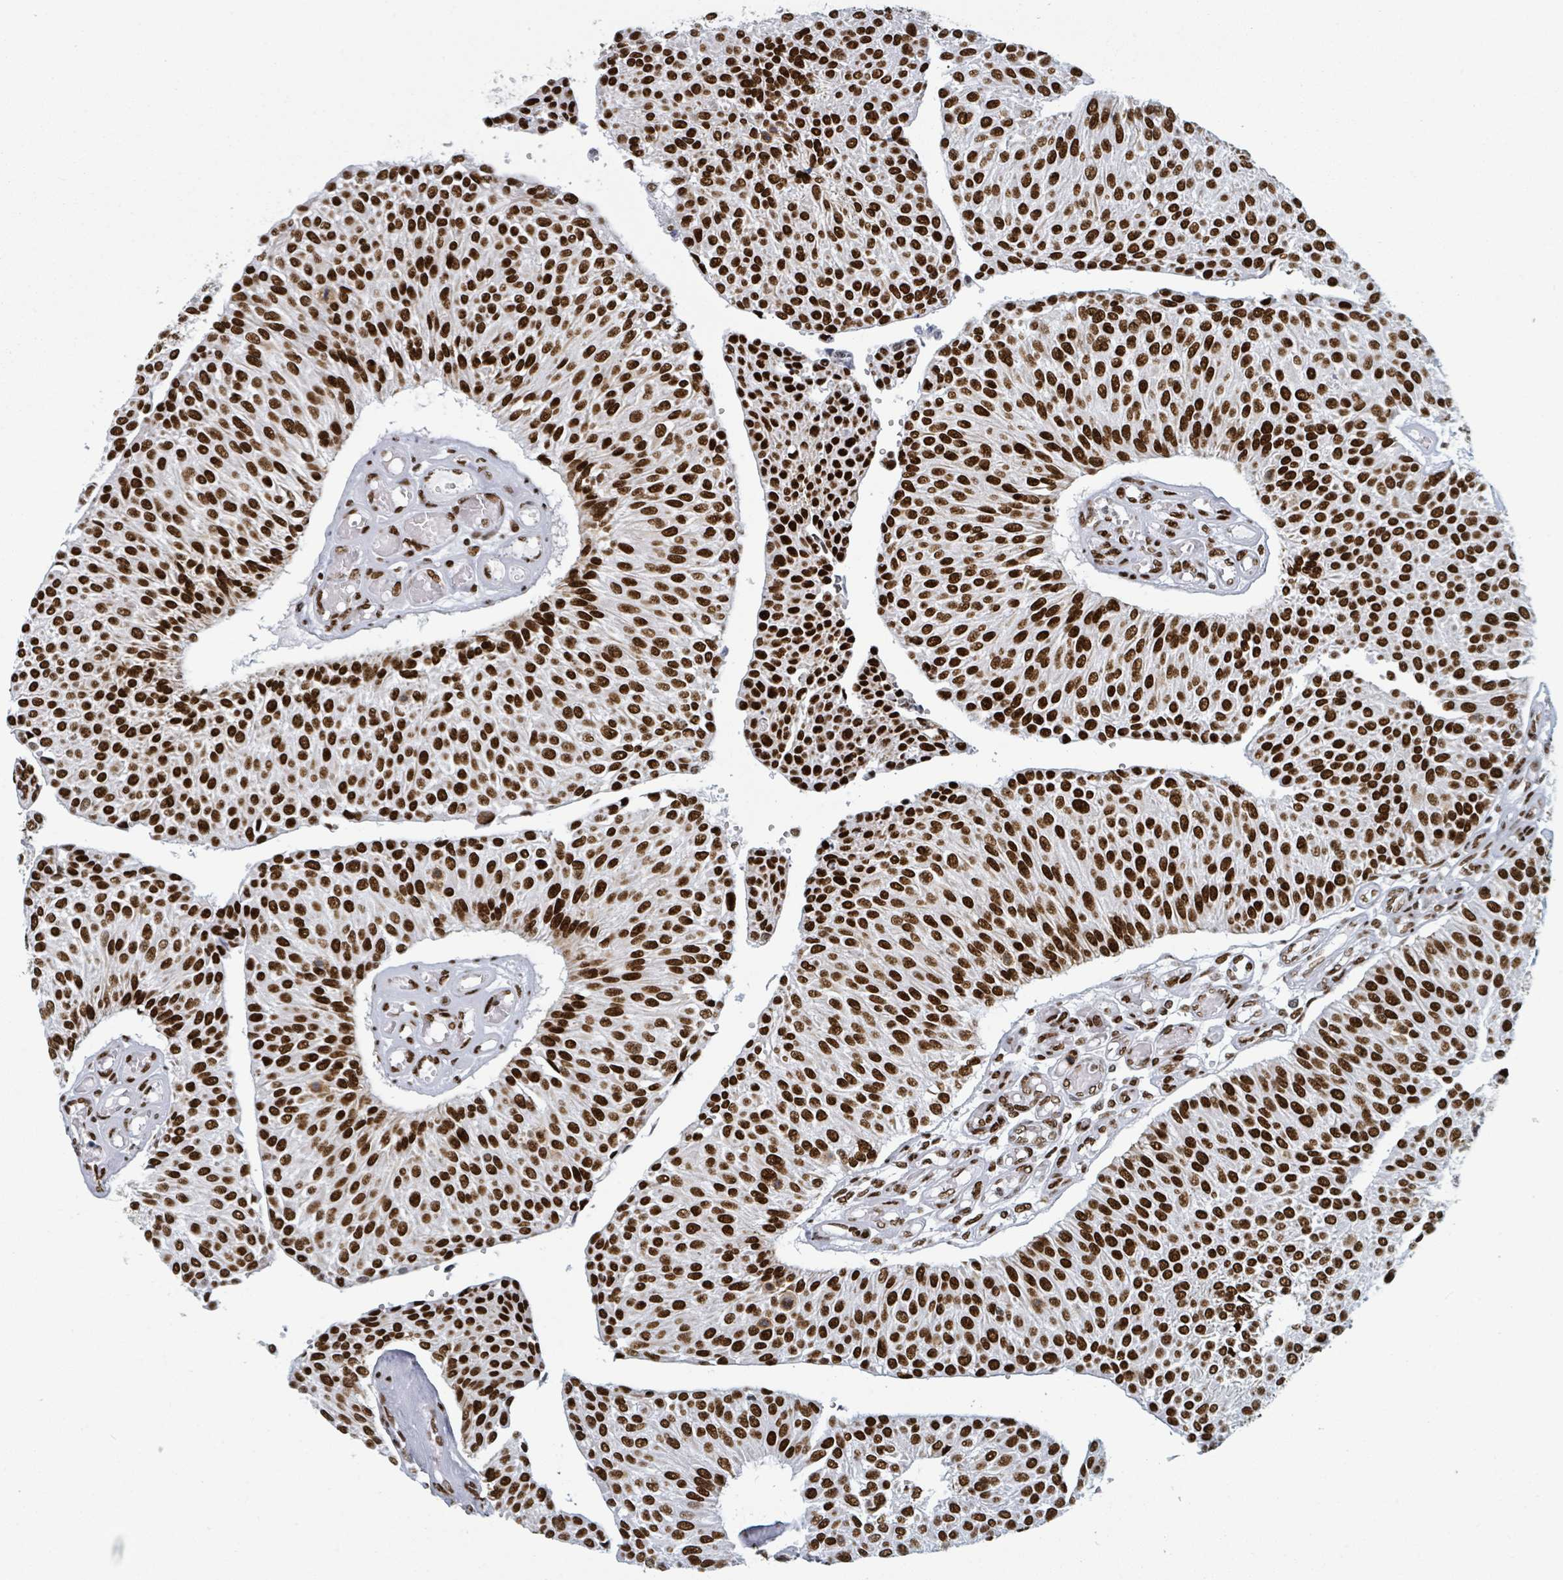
{"staining": {"intensity": "strong", "quantity": ">75%", "location": "nuclear"}, "tissue": "urothelial cancer", "cell_type": "Tumor cells", "image_type": "cancer", "snomed": [{"axis": "morphology", "description": "Urothelial carcinoma, NOS"}, {"axis": "topography", "description": "Urinary bladder"}], "caption": "Urothelial cancer stained with a brown dye displays strong nuclear positive staining in approximately >75% of tumor cells.", "gene": "DHX16", "patient": {"sex": "male", "age": 55}}